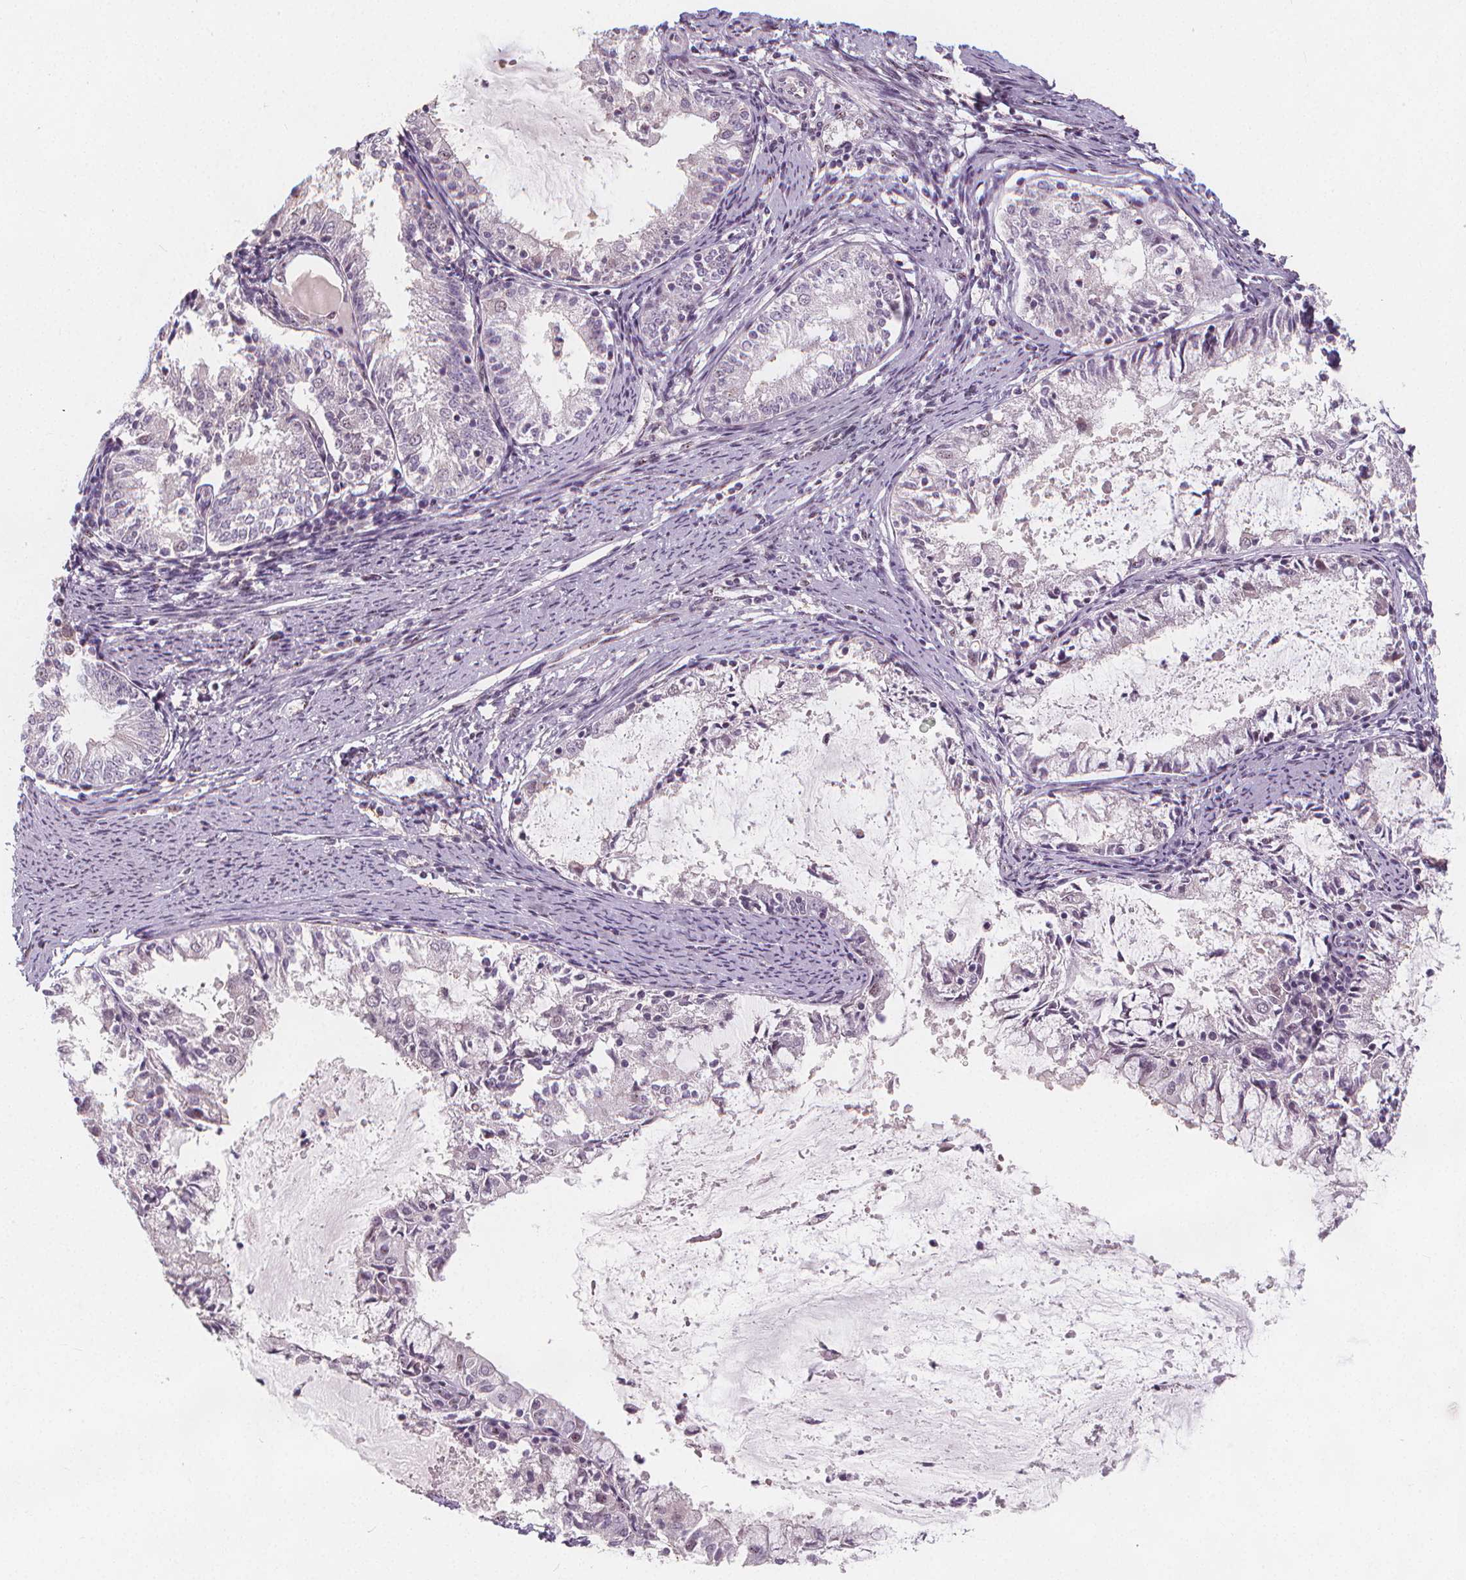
{"staining": {"intensity": "negative", "quantity": "none", "location": "none"}, "tissue": "endometrial cancer", "cell_type": "Tumor cells", "image_type": "cancer", "snomed": [{"axis": "morphology", "description": "Adenocarcinoma, NOS"}, {"axis": "topography", "description": "Endometrium"}], "caption": "The image demonstrates no staining of tumor cells in adenocarcinoma (endometrial). (Brightfield microscopy of DAB (3,3'-diaminobenzidine) IHC at high magnification).", "gene": "DRC3", "patient": {"sex": "female", "age": 57}}